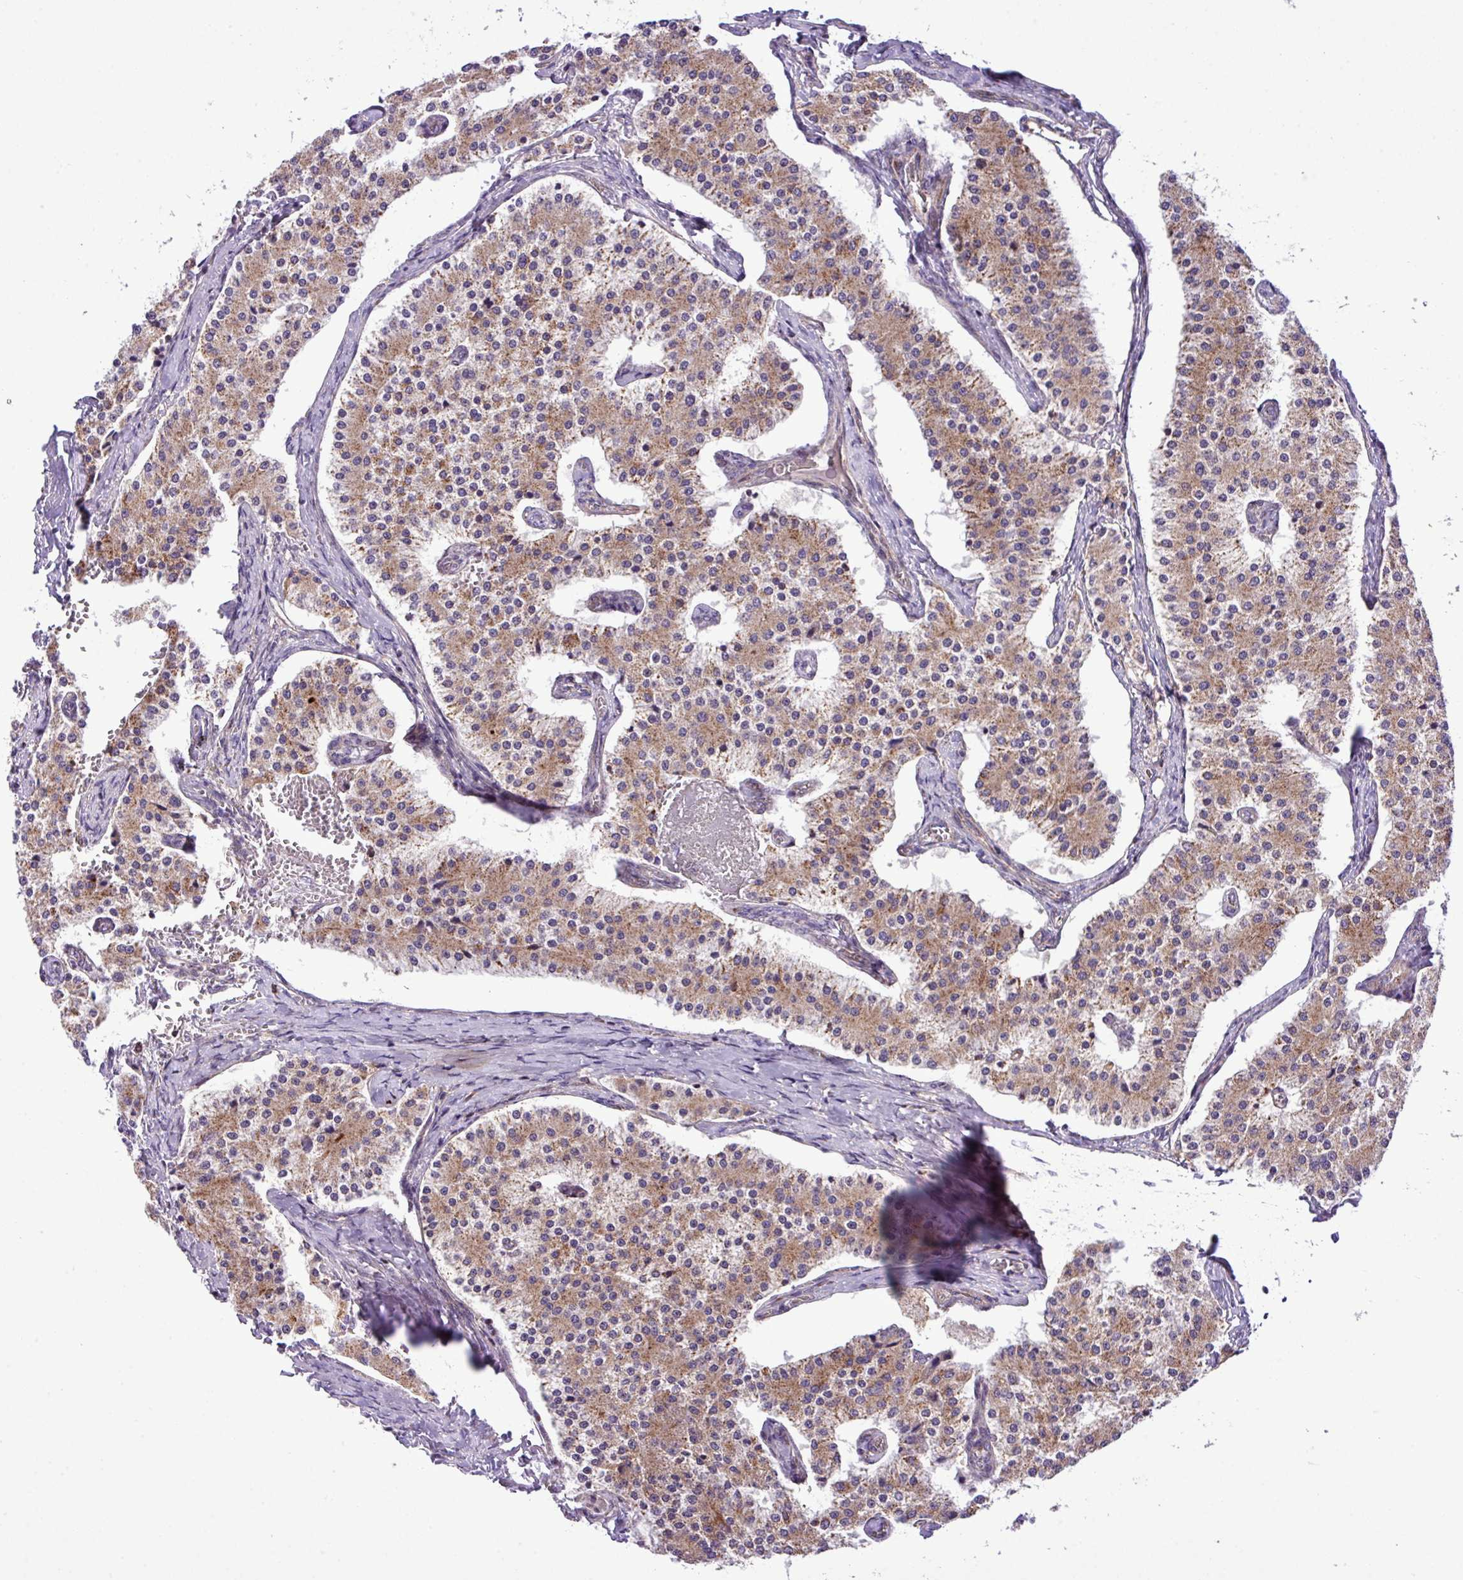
{"staining": {"intensity": "moderate", "quantity": ">75%", "location": "cytoplasmic/membranous"}, "tissue": "carcinoid", "cell_type": "Tumor cells", "image_type": "cancer", "snomed": [{"axis": "morphology", "description": "Carcinoid, malignant, NOS"}, {"axis": "topography", "description": "Colon"}], "caption": "Immunohistochemical staining of human carcinoid shows moderate cytoplasmic/membranous protein expression in about >75% of tumor cells.", "gene": "B3GNT9", "patient": {"sex": "female", "age": 52}}